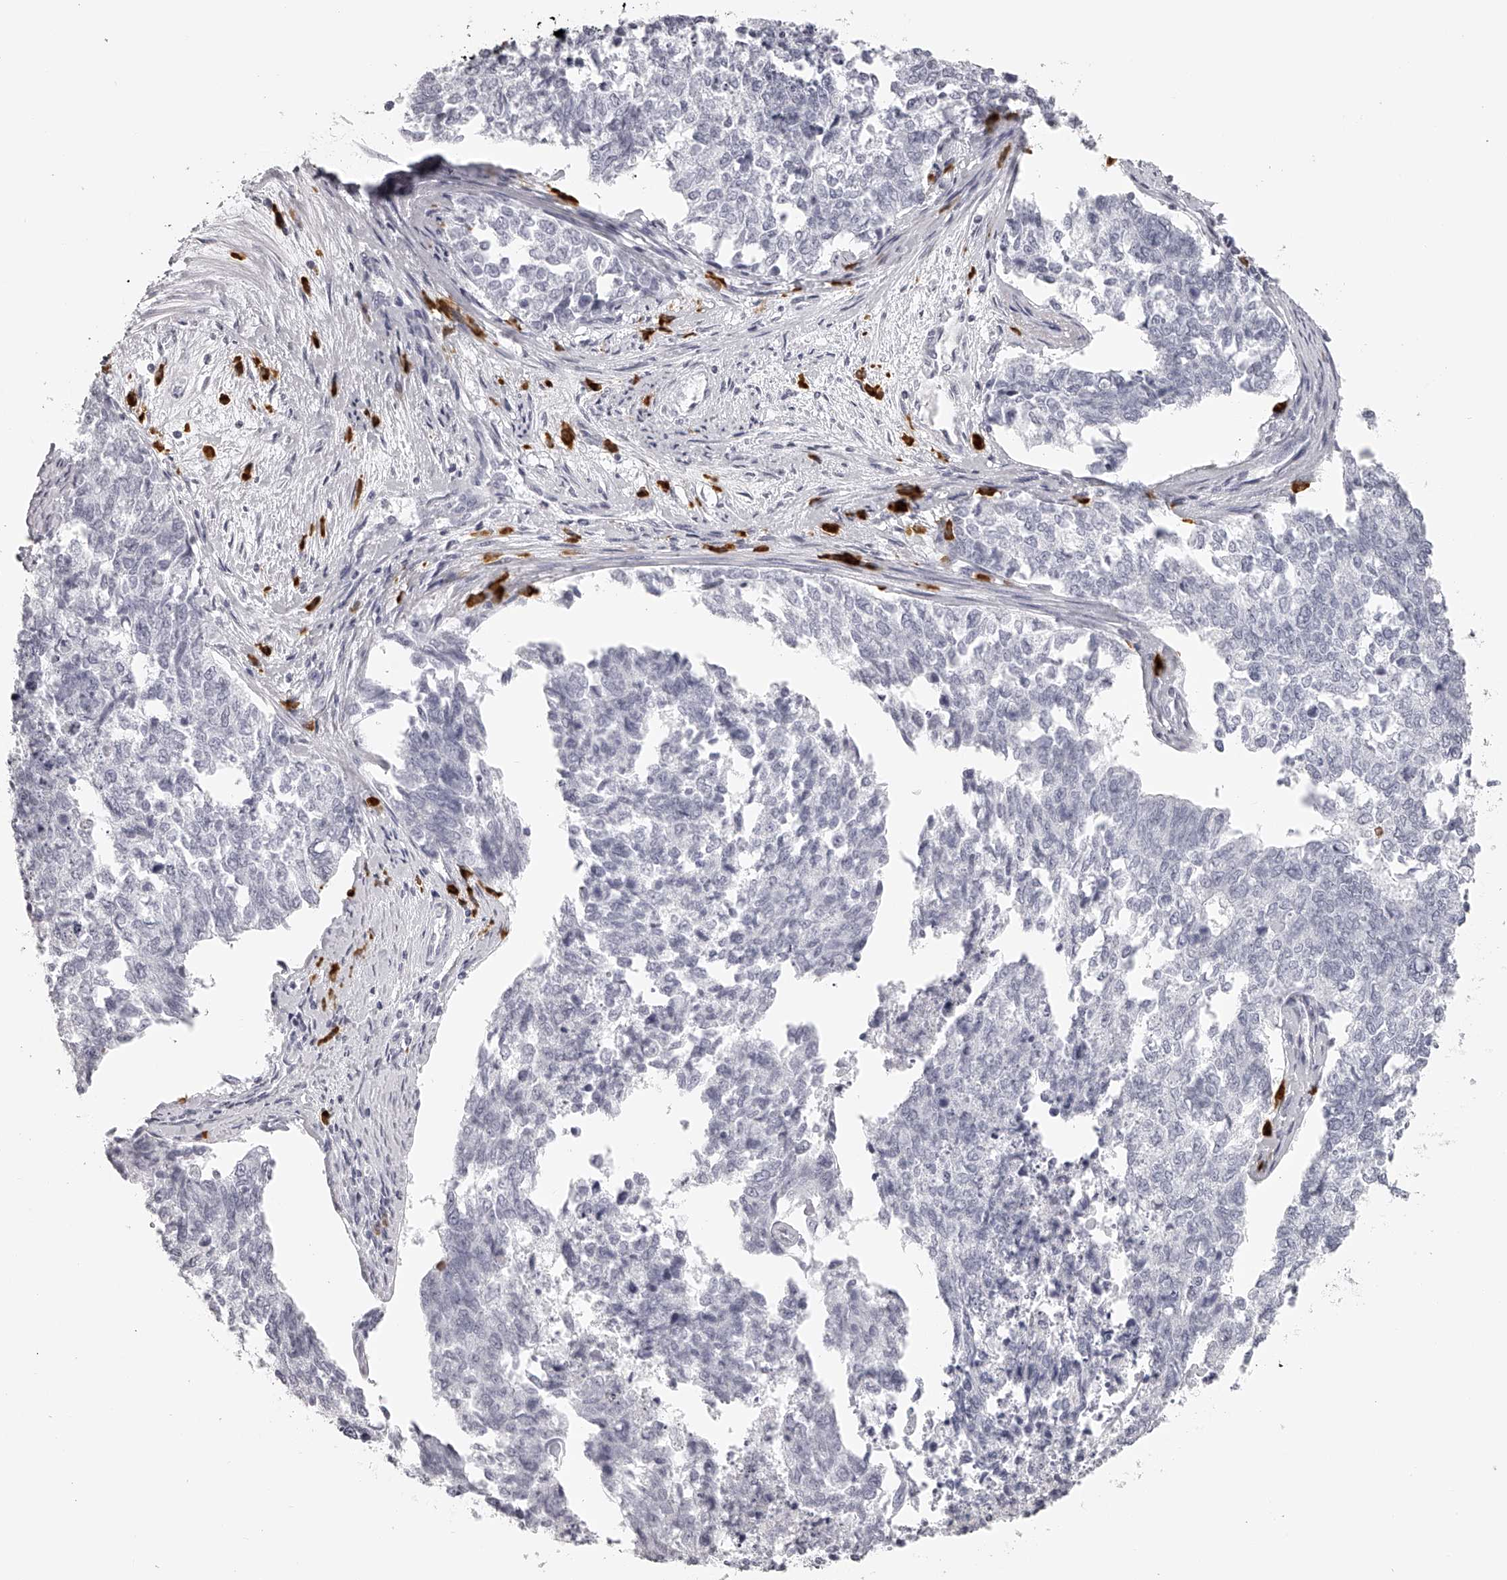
{"staining": {"intensity": "negative", "quantity": "none", "location": "none"}, "tissue": "cervical cancer", "cell_type": "Tumor cells", "image_type": "cancer", "snomed": [{"axis": "morphology", "description": "Squamous cell carcinoma, NOS"}, {"axis": "topography", "description": "Cervix"}], "caption": "DAB (3,3'-diaminobenzidine) immunohistochemical staining of human cervical squamous cell carcinoma shows no significant staining in tumor cells.", "gene": "SEC11C", "patient": {"sex": "female", "age": 63}}